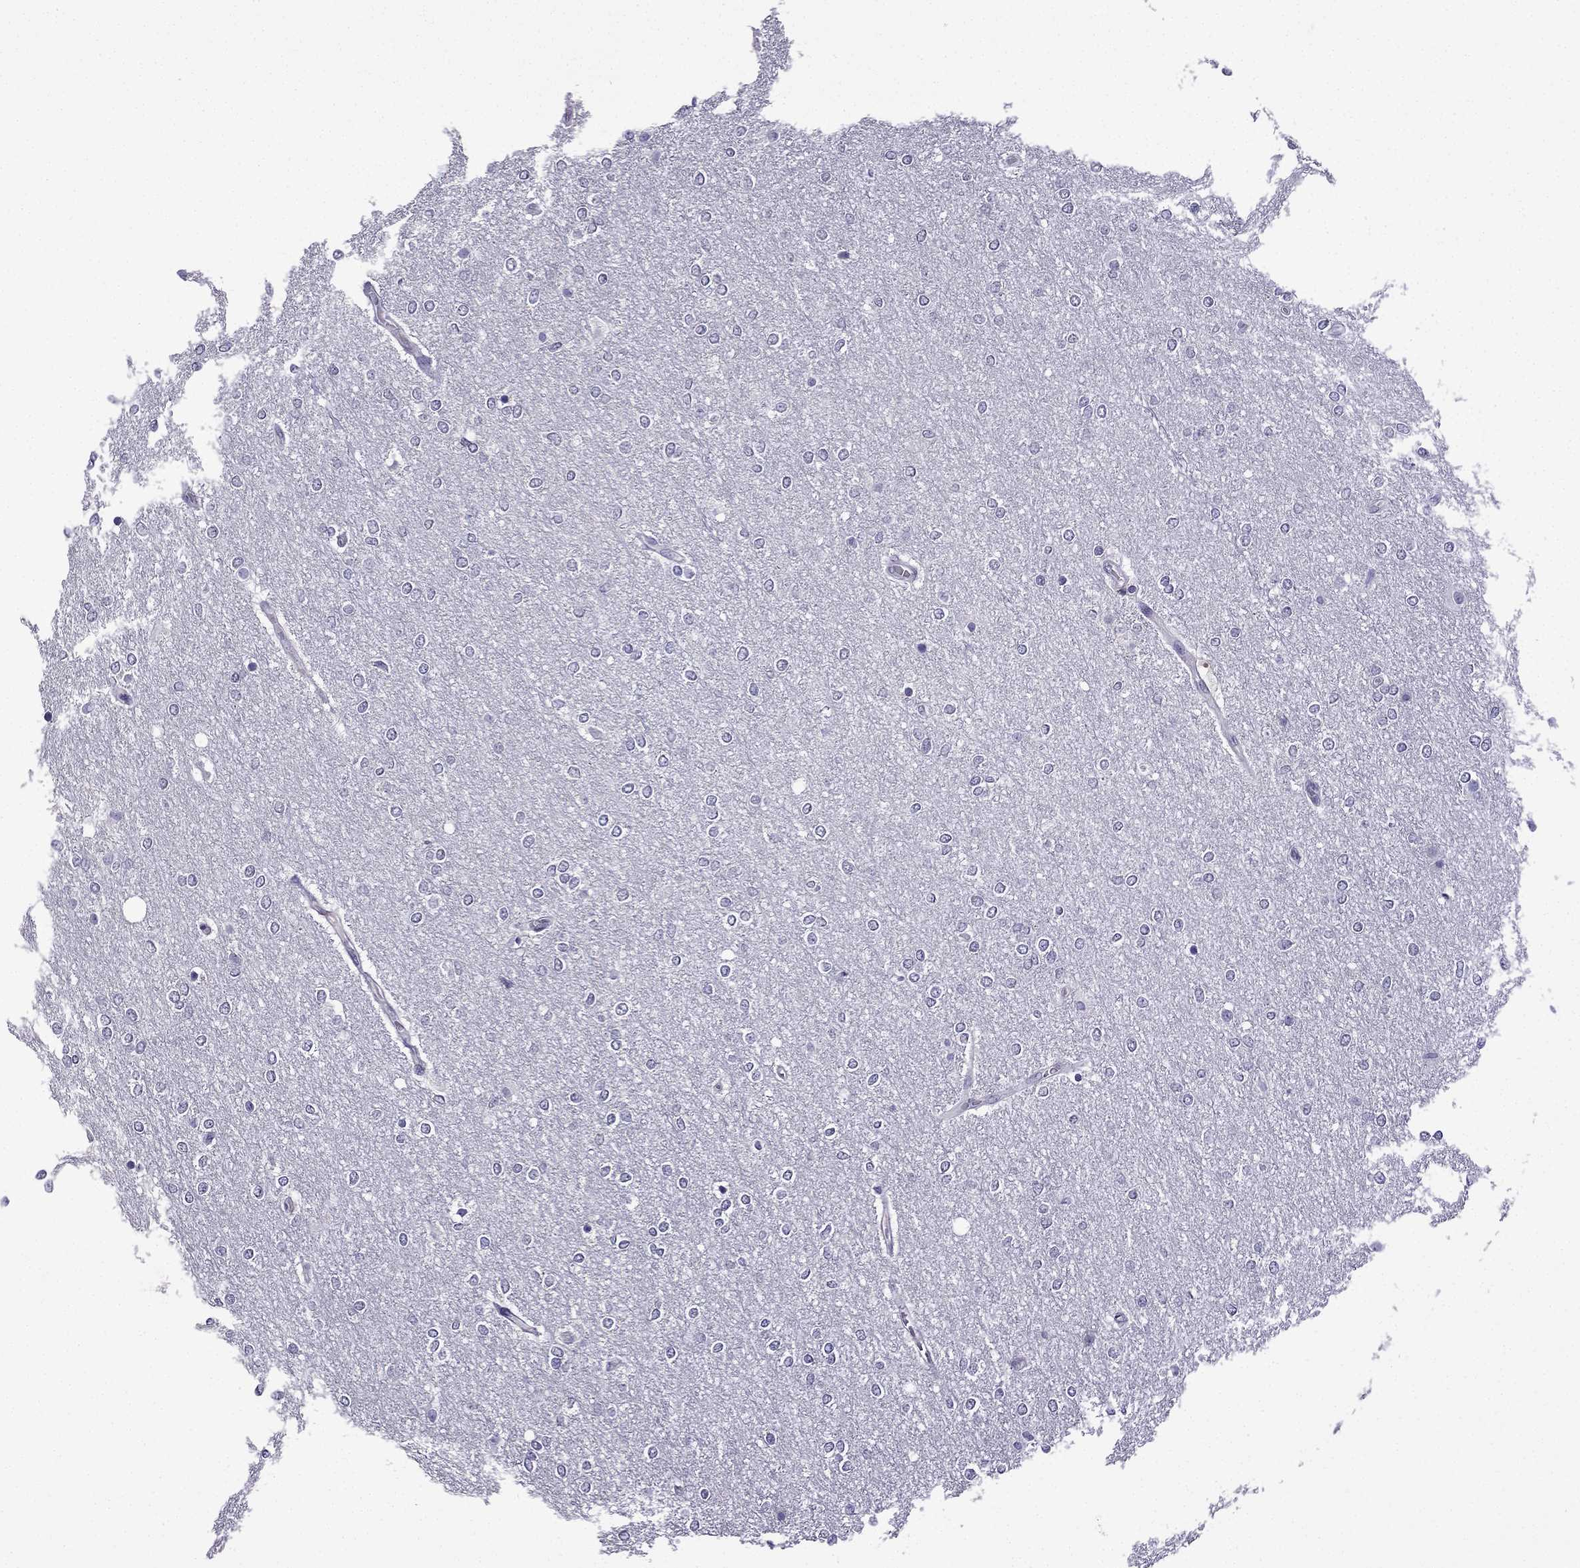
{"staining": {"intensity": "negative", "quantity": "none", "location": "none"}, "tissue": "glioma", "cell_type": "Tumor cells", "image_type": "cancer", "snomed": [{"axis": "morphology", "description": "Glioma, malignant, High grade"}, {"axis": "topography", "description": "Brain"}], "caption": "Immunohistochemical staining of glioma reveals no significant staining in tumor cells.", "gene": "TTN", "patient": {"sex": "female", "age": 61}}